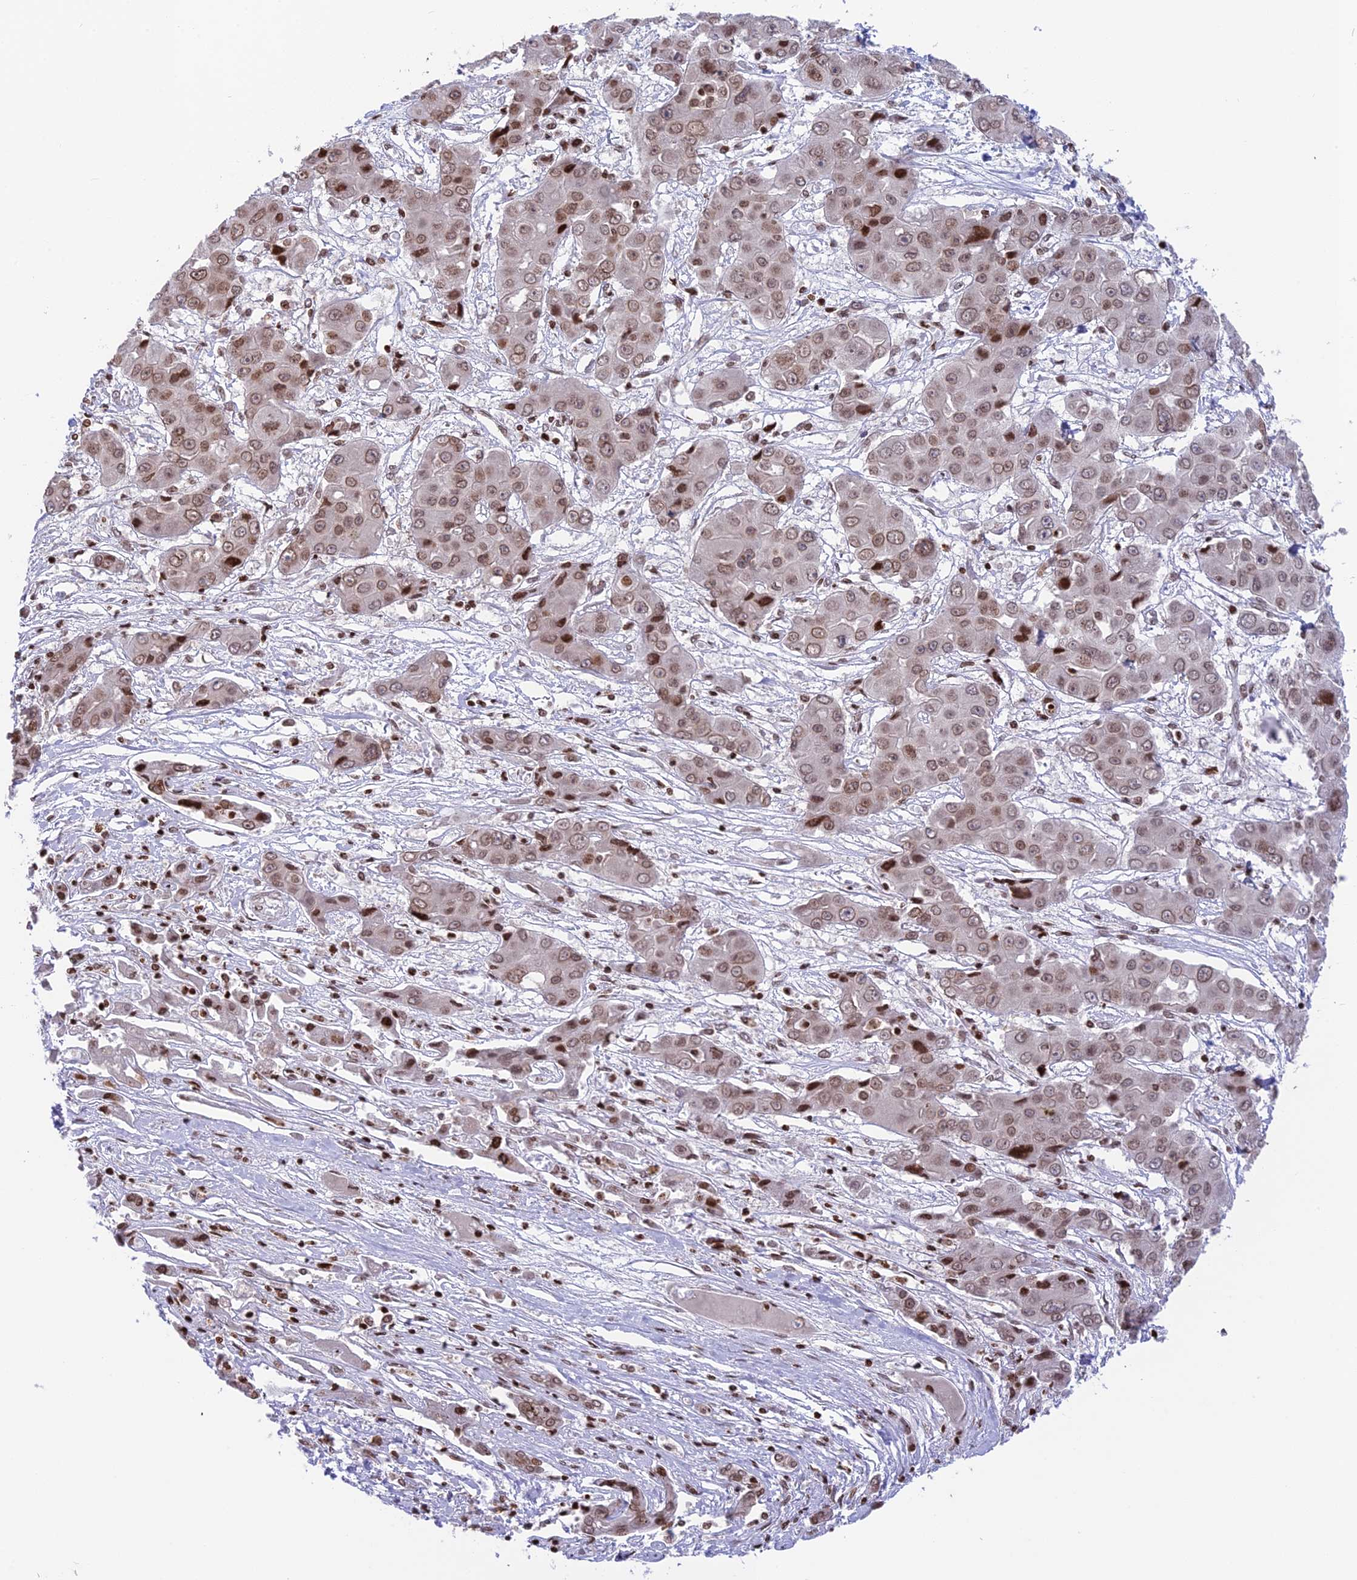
{"staining": {"intensity": "moderate", "quantity": ">75%", "location": "nuclear"}, "tissue": "liver cancer", "cell_type": "Tumor cells", "image_type": "cancer", "snomed": [{"axis": "morphology", "description": "Cholangiocarcinoma"}, {"axis": "topography", "description": "Liver"}], "caption": "Liver cholangiocarcinoma stained with a protein marker demonstrates moderate staining in tumor cells.", "gene": "TET2", "patient": {"sex": "male", "age": 67}}